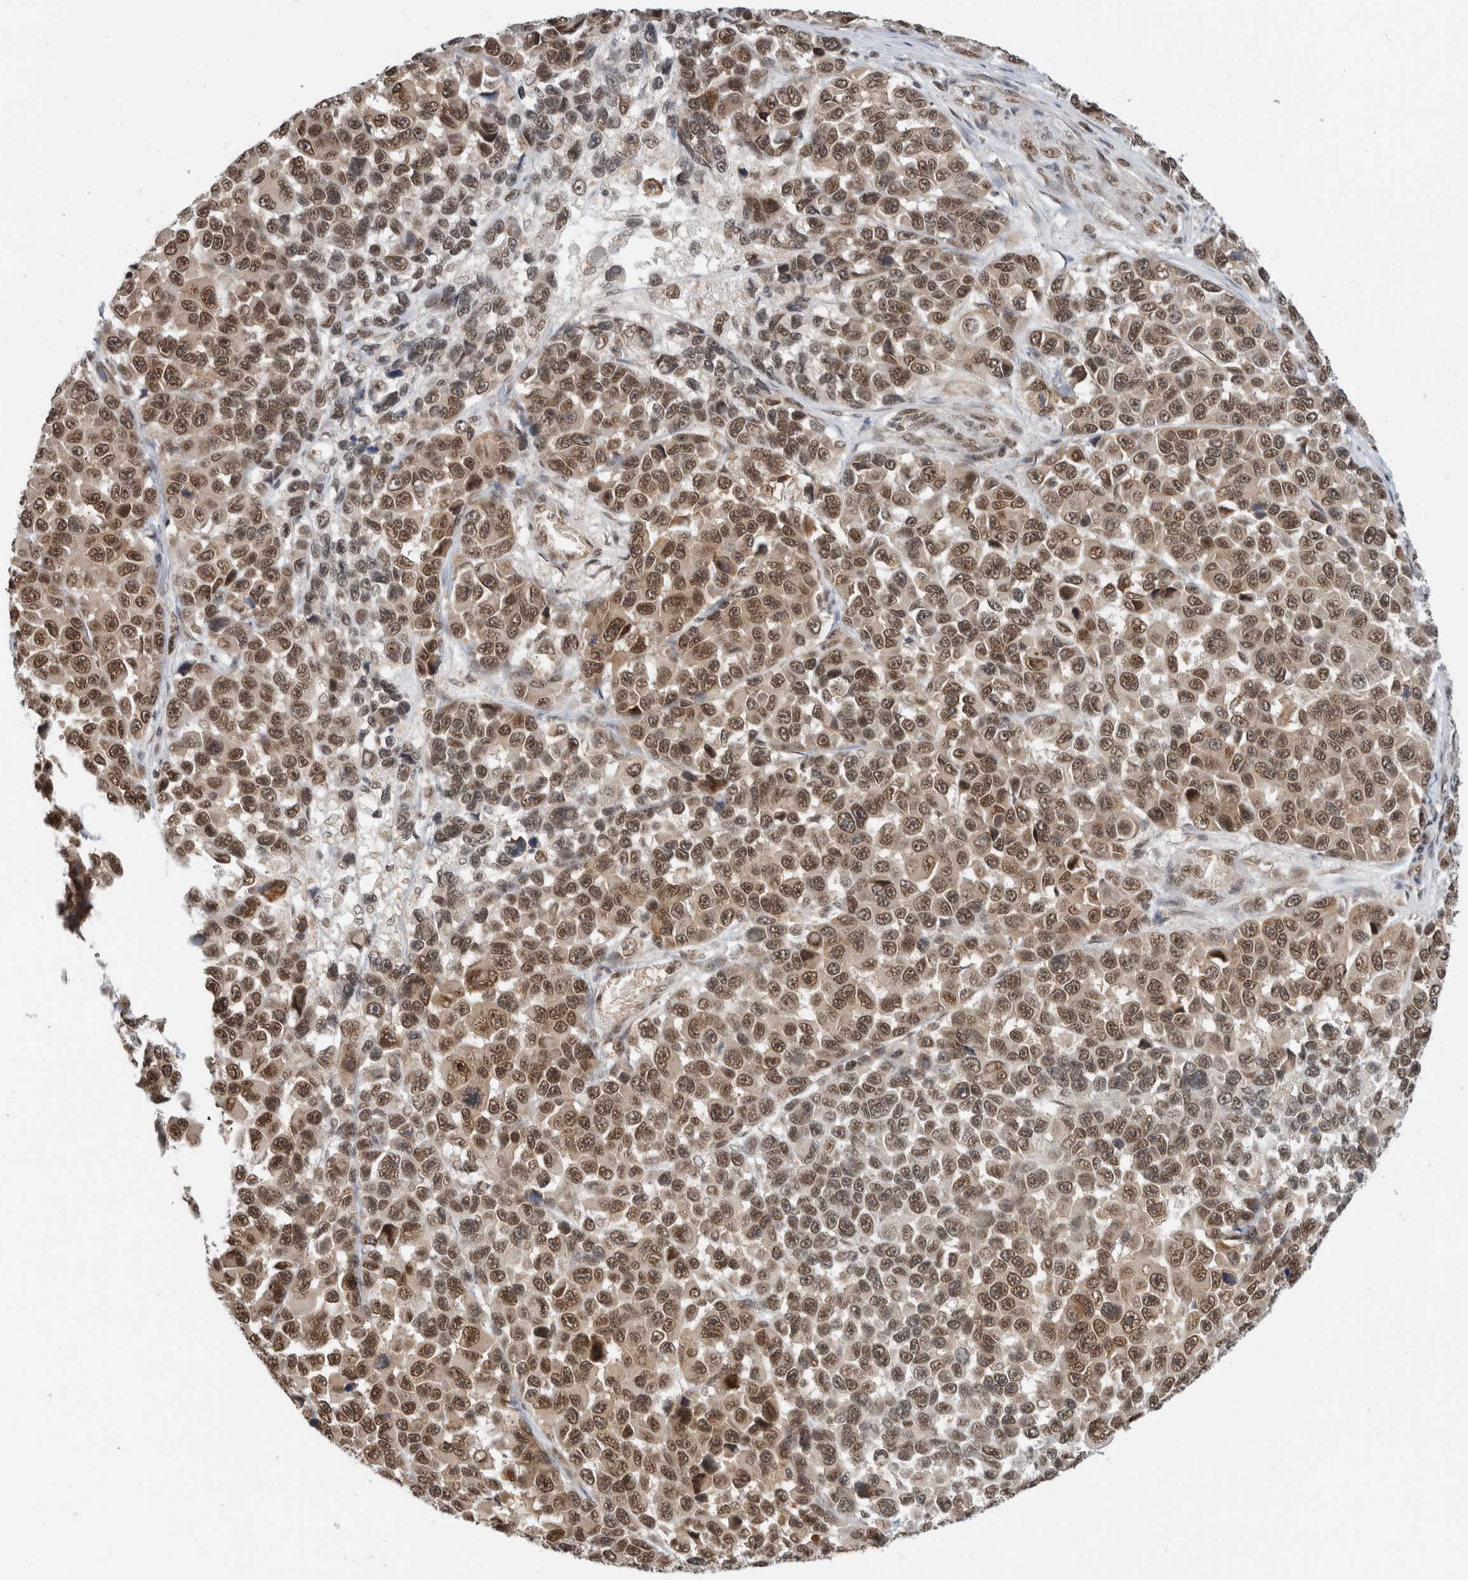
{"staining": {"intensity": "moderate", "quantity": ">75%", "location": "nuclear"}, "tissue": "melanoma", "cell_type": "Tumor cells", "image_type": "cancer", "snomed": [{"axis": "morphology", "description": "Malignant melanoma, NOS"}, {"axis": "topography", "description": "Skin"}], "caption": "Melanoma stained with a protein marker displays moderate staining in tumor cells.", "gene": "NCAPG2", "patient": {"sex": "male", "age": 53}}